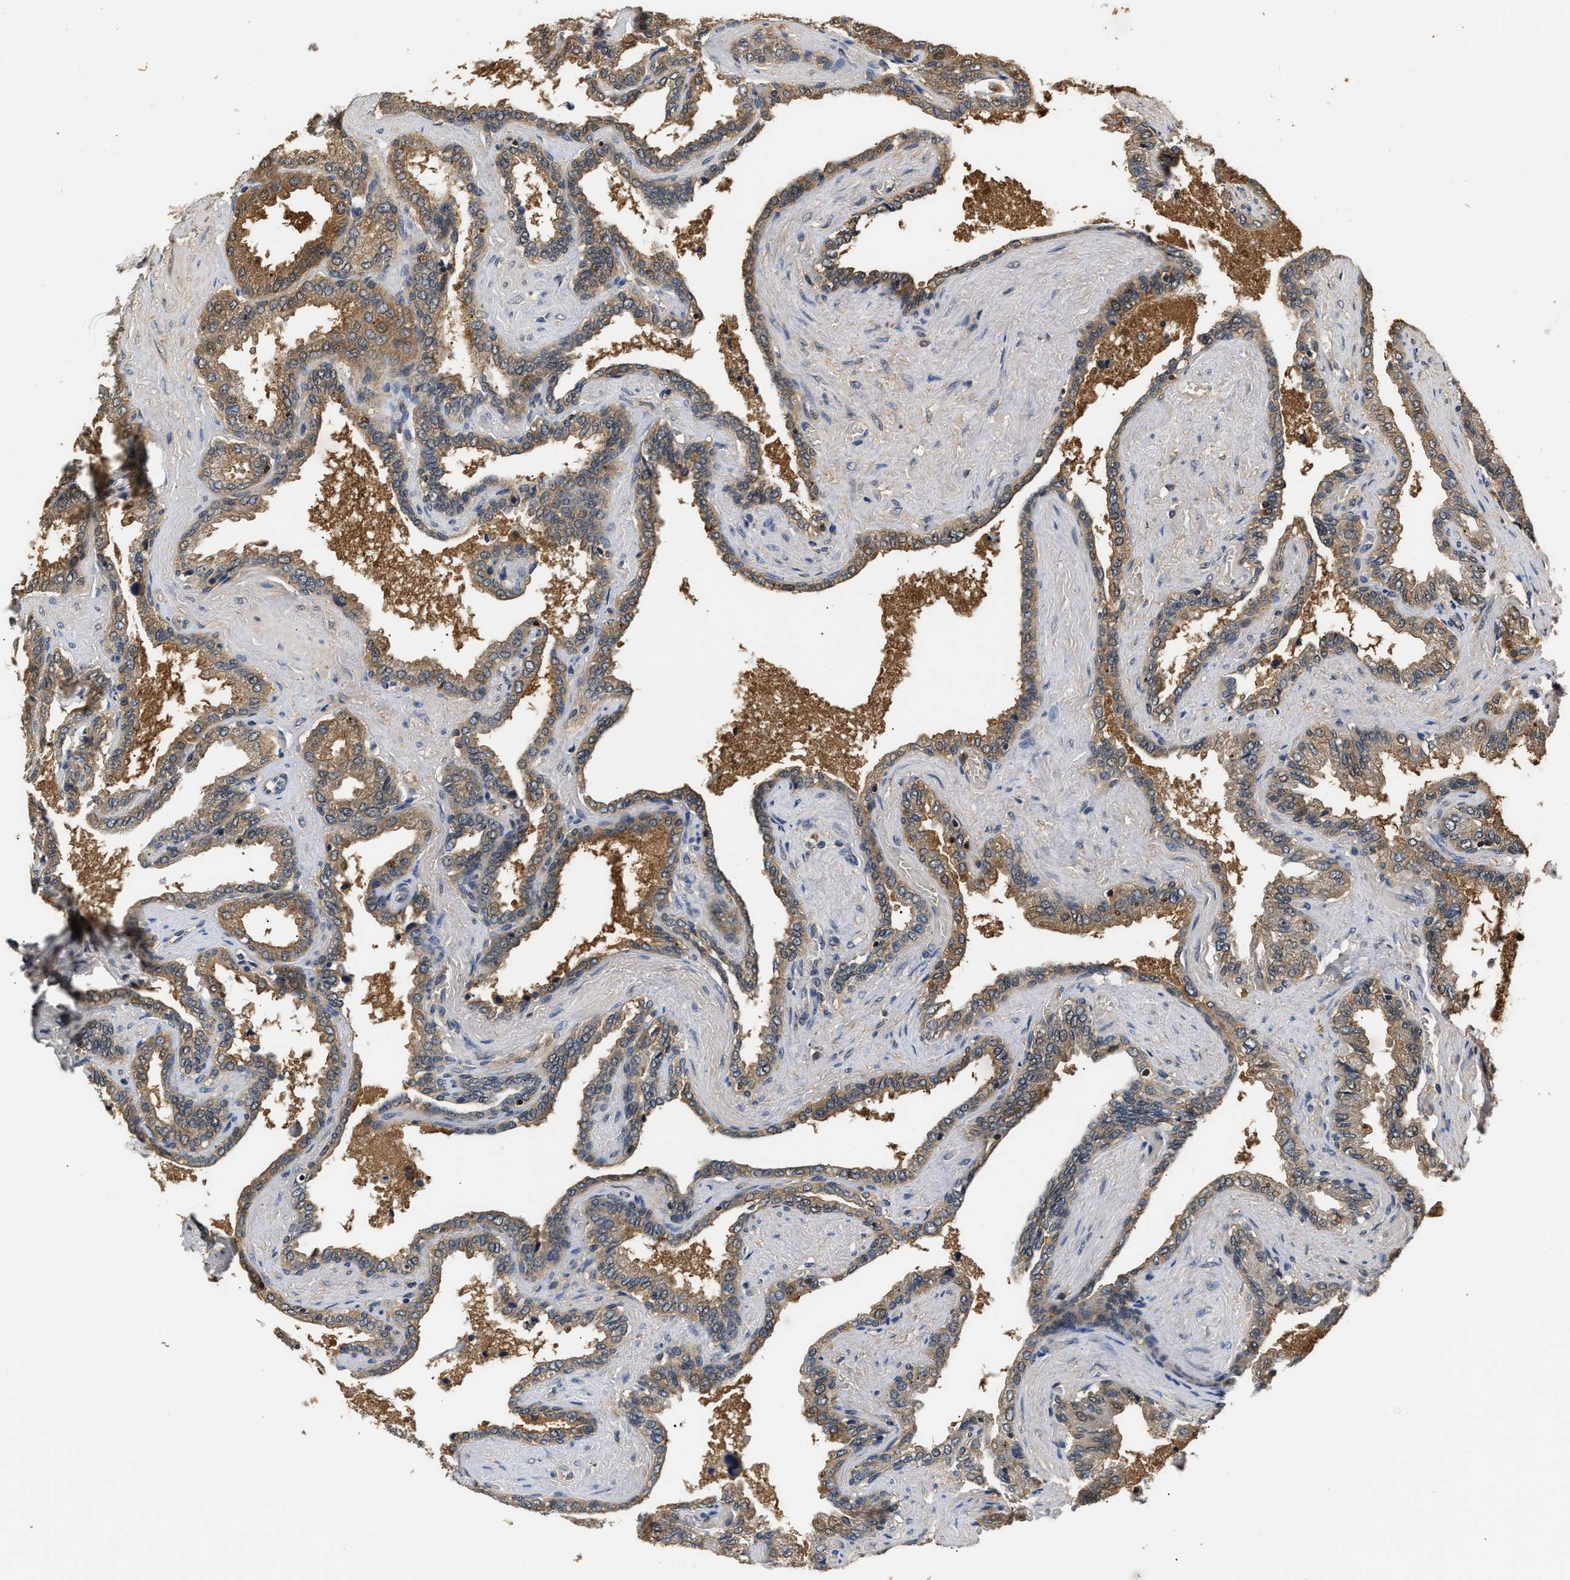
{"staining": {"intensity": "moderate", "quantity": ">75%", "location": "cytoplasmic/membranous"}, "tissue": "seminal vesicle", "cell_type": "Glandular cells", "image_type": "normal", "snomed": [{"axis": "morphology", "description": "Normal tissue, NOS"}, {"axis": "topography", "description": "Seminal veicle"}], "caption": "Immunohistochemical staining of normal seminal vesicle exhibits moderate cytoplasmic/membranous protein positivity in about >75% of glandular cells. (DAB IHC, brown staining for protein, blue staining for nuclei).", "gene": "GPI", "patient": {"sex": "male", "age": 46}}